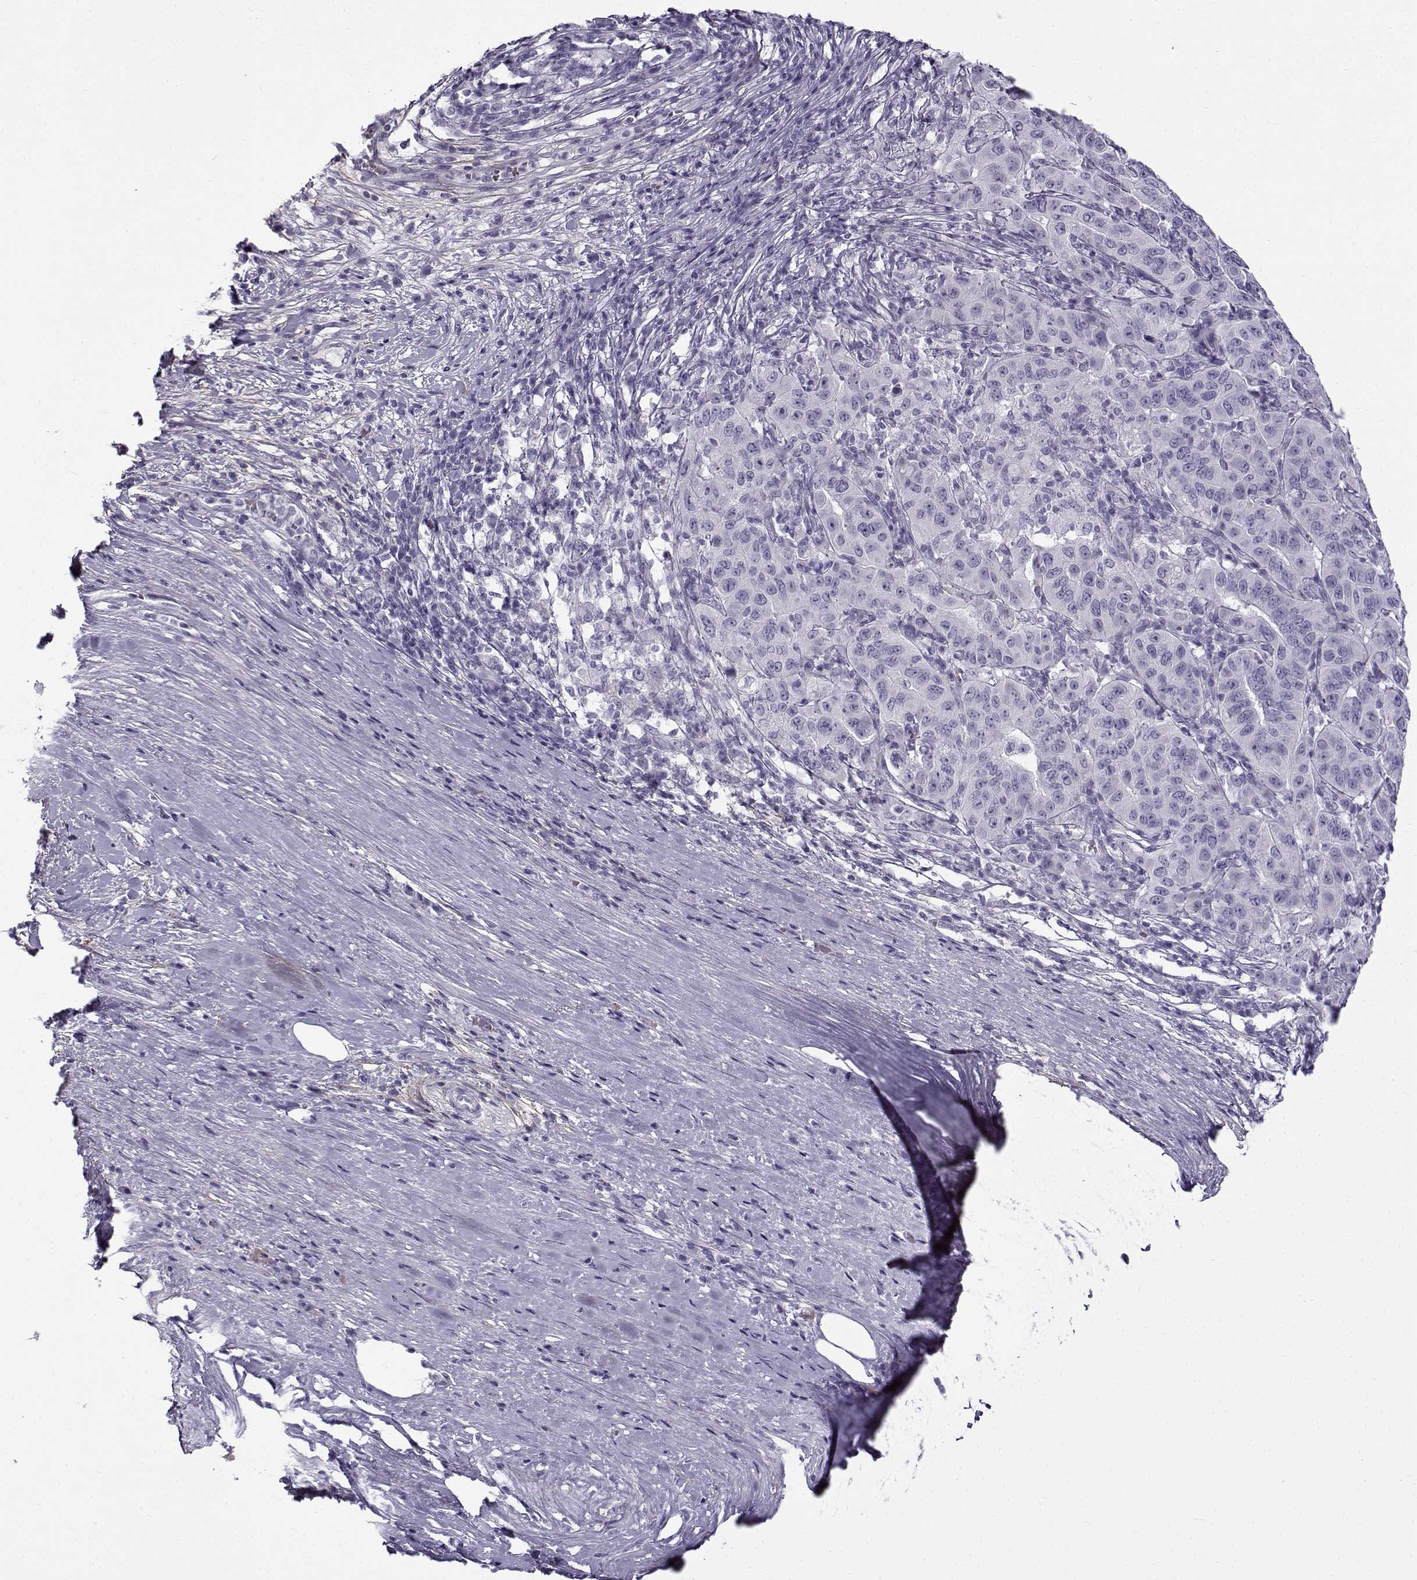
{"staining": {"intensity": "negative", "quantity": "none", "location": "none"}, "tissue": "pancreatic cancer", "cell_type": "Tumor cells", "image_type": "cancer", "snomed": [{"axis": "morphology", "description": "Adenocarcinoma, NOS"}, {"axis": "topography", "description": "Pancreas"}], "caption": "Tumor cells are negative for protein expression in human pancreatic cancer (adenocarcinoma).", "gene": "GTSF1L", "patient": {"sex": "male", "age": 63}}